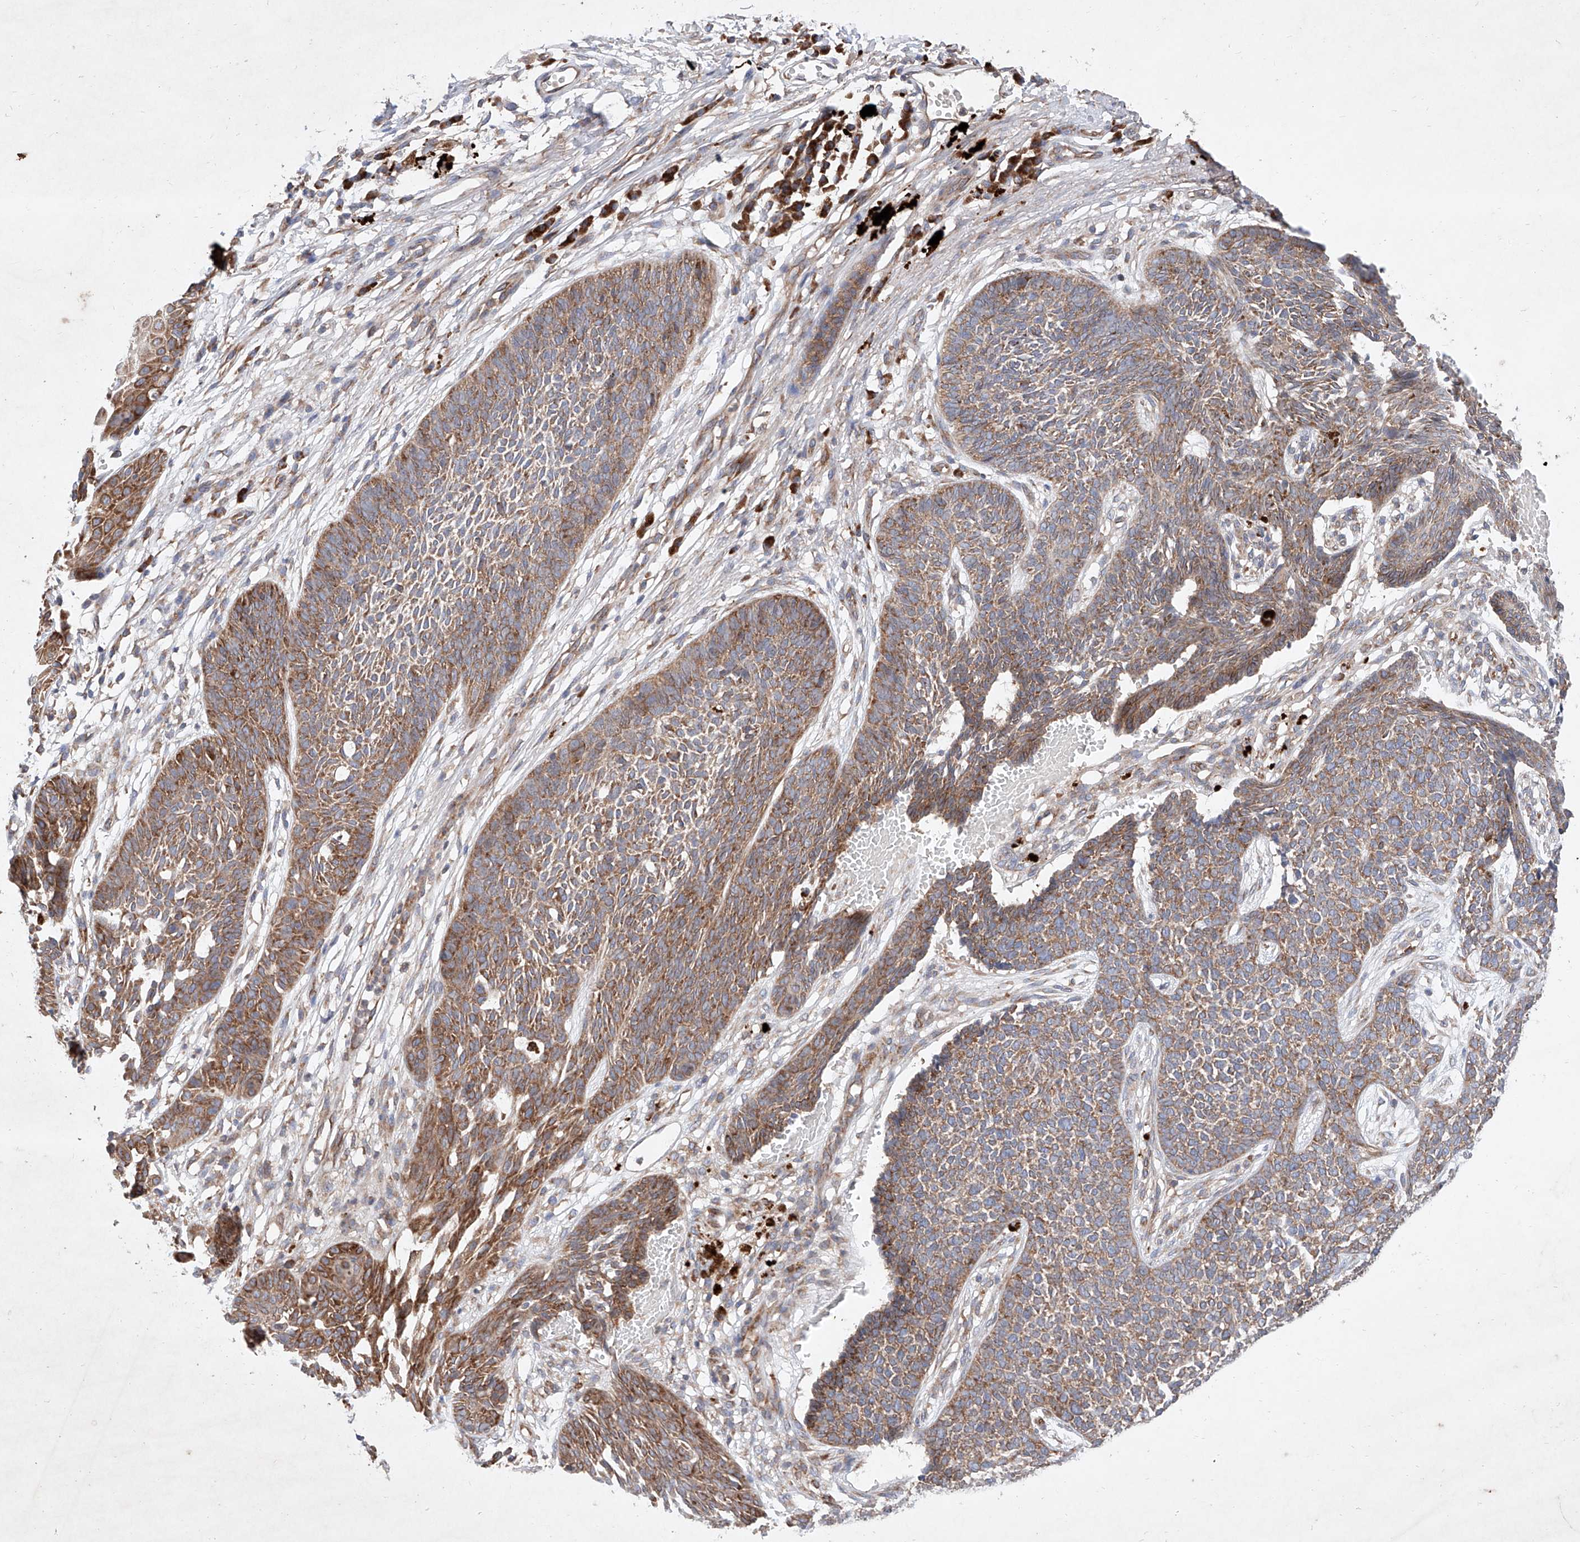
{"staining": {"intensity": "moderate", "quantity": ">75%", "location": "cytoplasmic/membranous"}, "tissue": "skin cancer", "cell_type": "Tumor cells", "image_type": "cancer", "snomed": [{"axis": "morphology", "description": "Basal cell carcinoma"}, {"axis": "topography", "description": "Skin"}], "caption": "A histopathology image showing moderate cytoplasmic/membranous positivity in about >75% of tumor cells in skin cancer (basal cell carcinoma), as visualized by brown immunohistochemical staining.", "gene": "FASTK", "patient": {"sex": "female", "age": 84}}